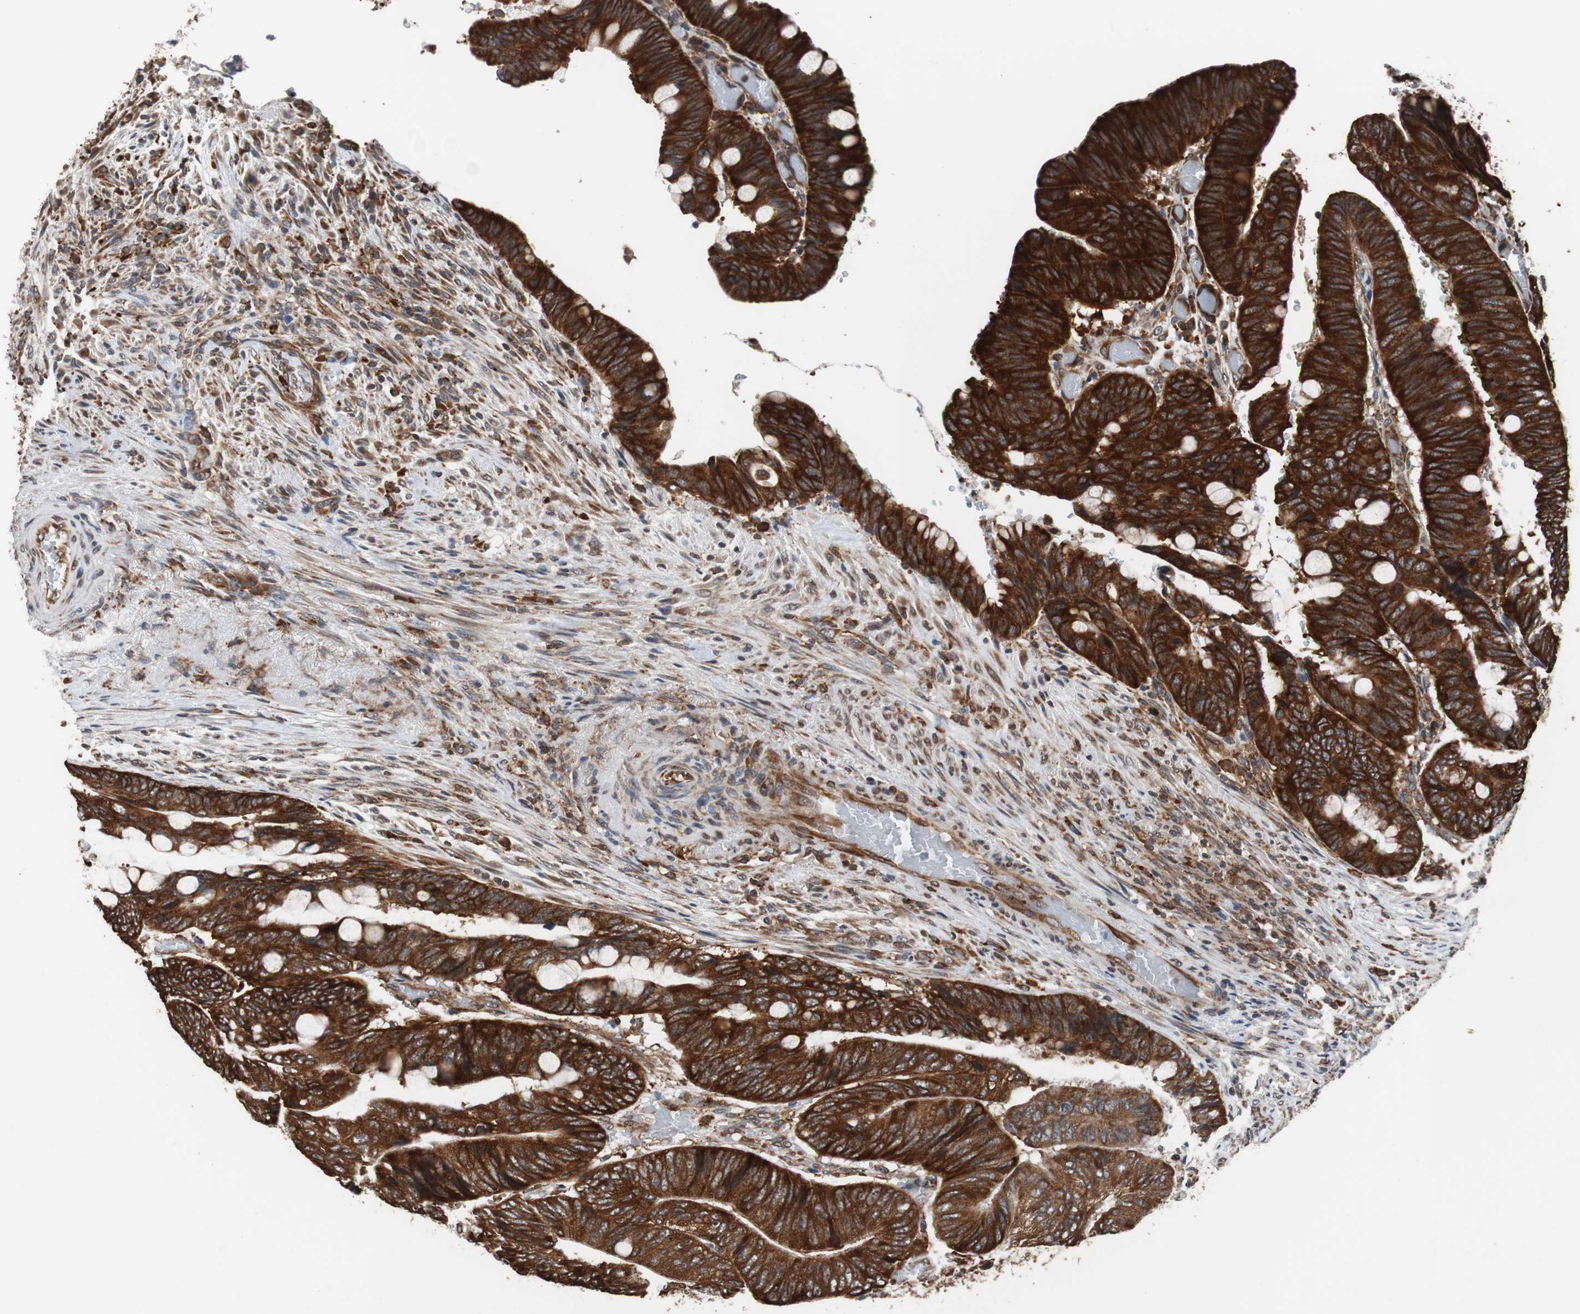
{"staining": {"intensity": "strong", "quantity": ">75%", "location": "cytoplasmic/membranous"}, "tissue": "colorectal cancer", "cell_type": "Tumor cells", "image_type": "cancer", "snomed": [{"axis": "morphology", "description": "Normal tissue, NOS"}, {"axis": "morphology", "description": "Adenocarcinoma, NOS"}, {"axis": "topography", "description": "Rectum"}, {"axis": "topography", "description": "Peripheral nerve tissue"}], "caption": "Adenocarcinoma (colorectal) tissue shows strong cytoplasmic/membranous expression in about >75% of tumor cells, visualized by immunohistochemistry. (Brightfield microscopy of DAB IHC at high magnification).", "gene": "USP10", "patient": {"sex": "male", "age": 92}}